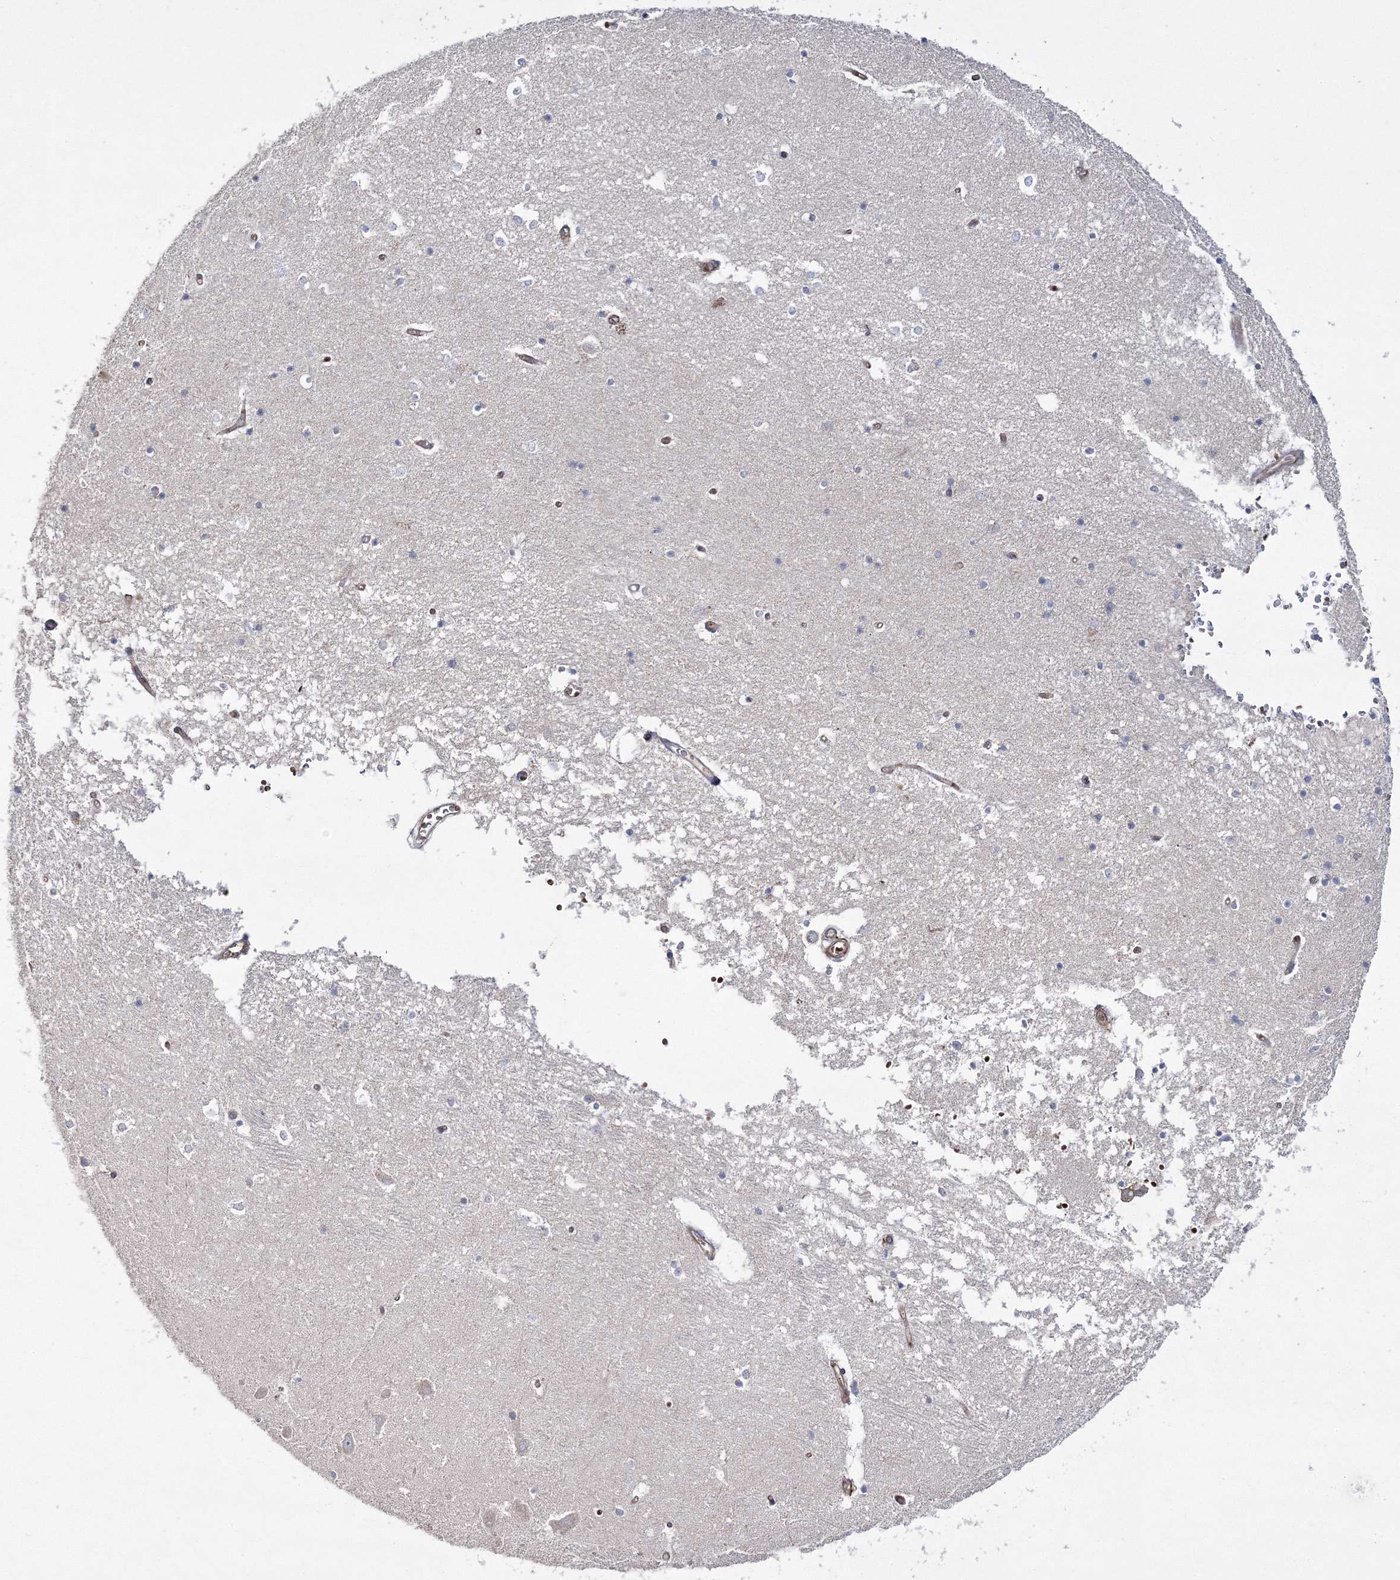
{"staining": {"intensity": "negative", "quantity": "none", "location": "none"}, "tissue": "hippocampus", "cell_type": "Glial cells", "image_type": "normal", "snomed": [{"axis": "morphology", "description": "Normal tissue, NOS"}, {"axis": "topography", "description": "Hippocampus"}], "caption": "An immunohistochemistry (IHC) photomicrograph of benign hippocampus is shown. There is no staining in glial cells of hippocampus.", "gene": "ZSWIM6", "patient": {"sex": "male", "age": 45}}